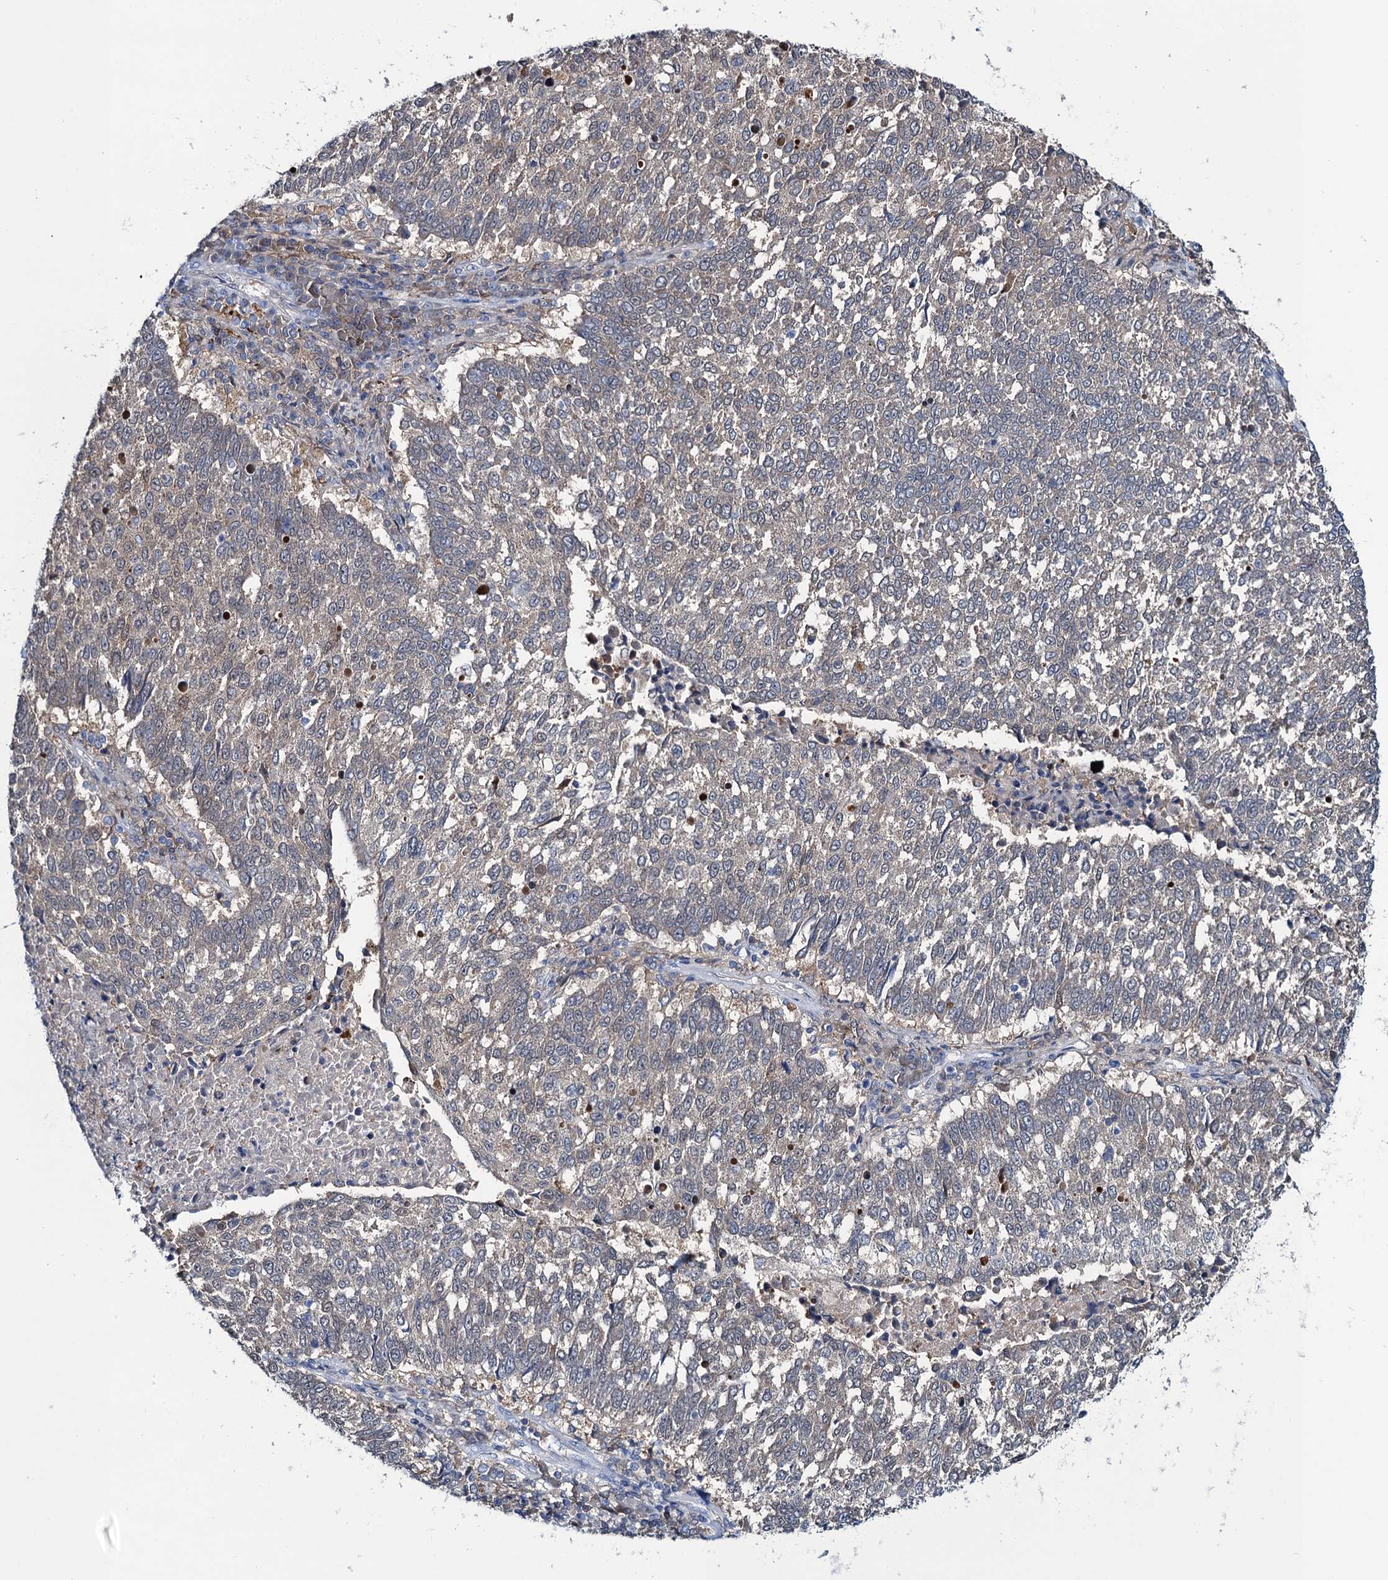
{"staining": {"intensity": "weak", "quantity": "<25%", "location": "cytoplasmic/membranous"}, "tissue": "lung cancer", "cell_type": "Tumor cells", "image_type": "cancer", "snomed": [{"axis": "morphology", "description": "Squamous cell carcinoma, NOS"}, {"axis": "topography", "description": "Lung"}], "caption": "Immunohistochemistry of lung cancer (squamous cell carcinoma) displays no staining in tumor cells. (Brightfield microscopy of DAB immunohistochemistry (IHC) at high magnification).", "gene": "FAH", "patient": {"sex": "male", "age": 73}}